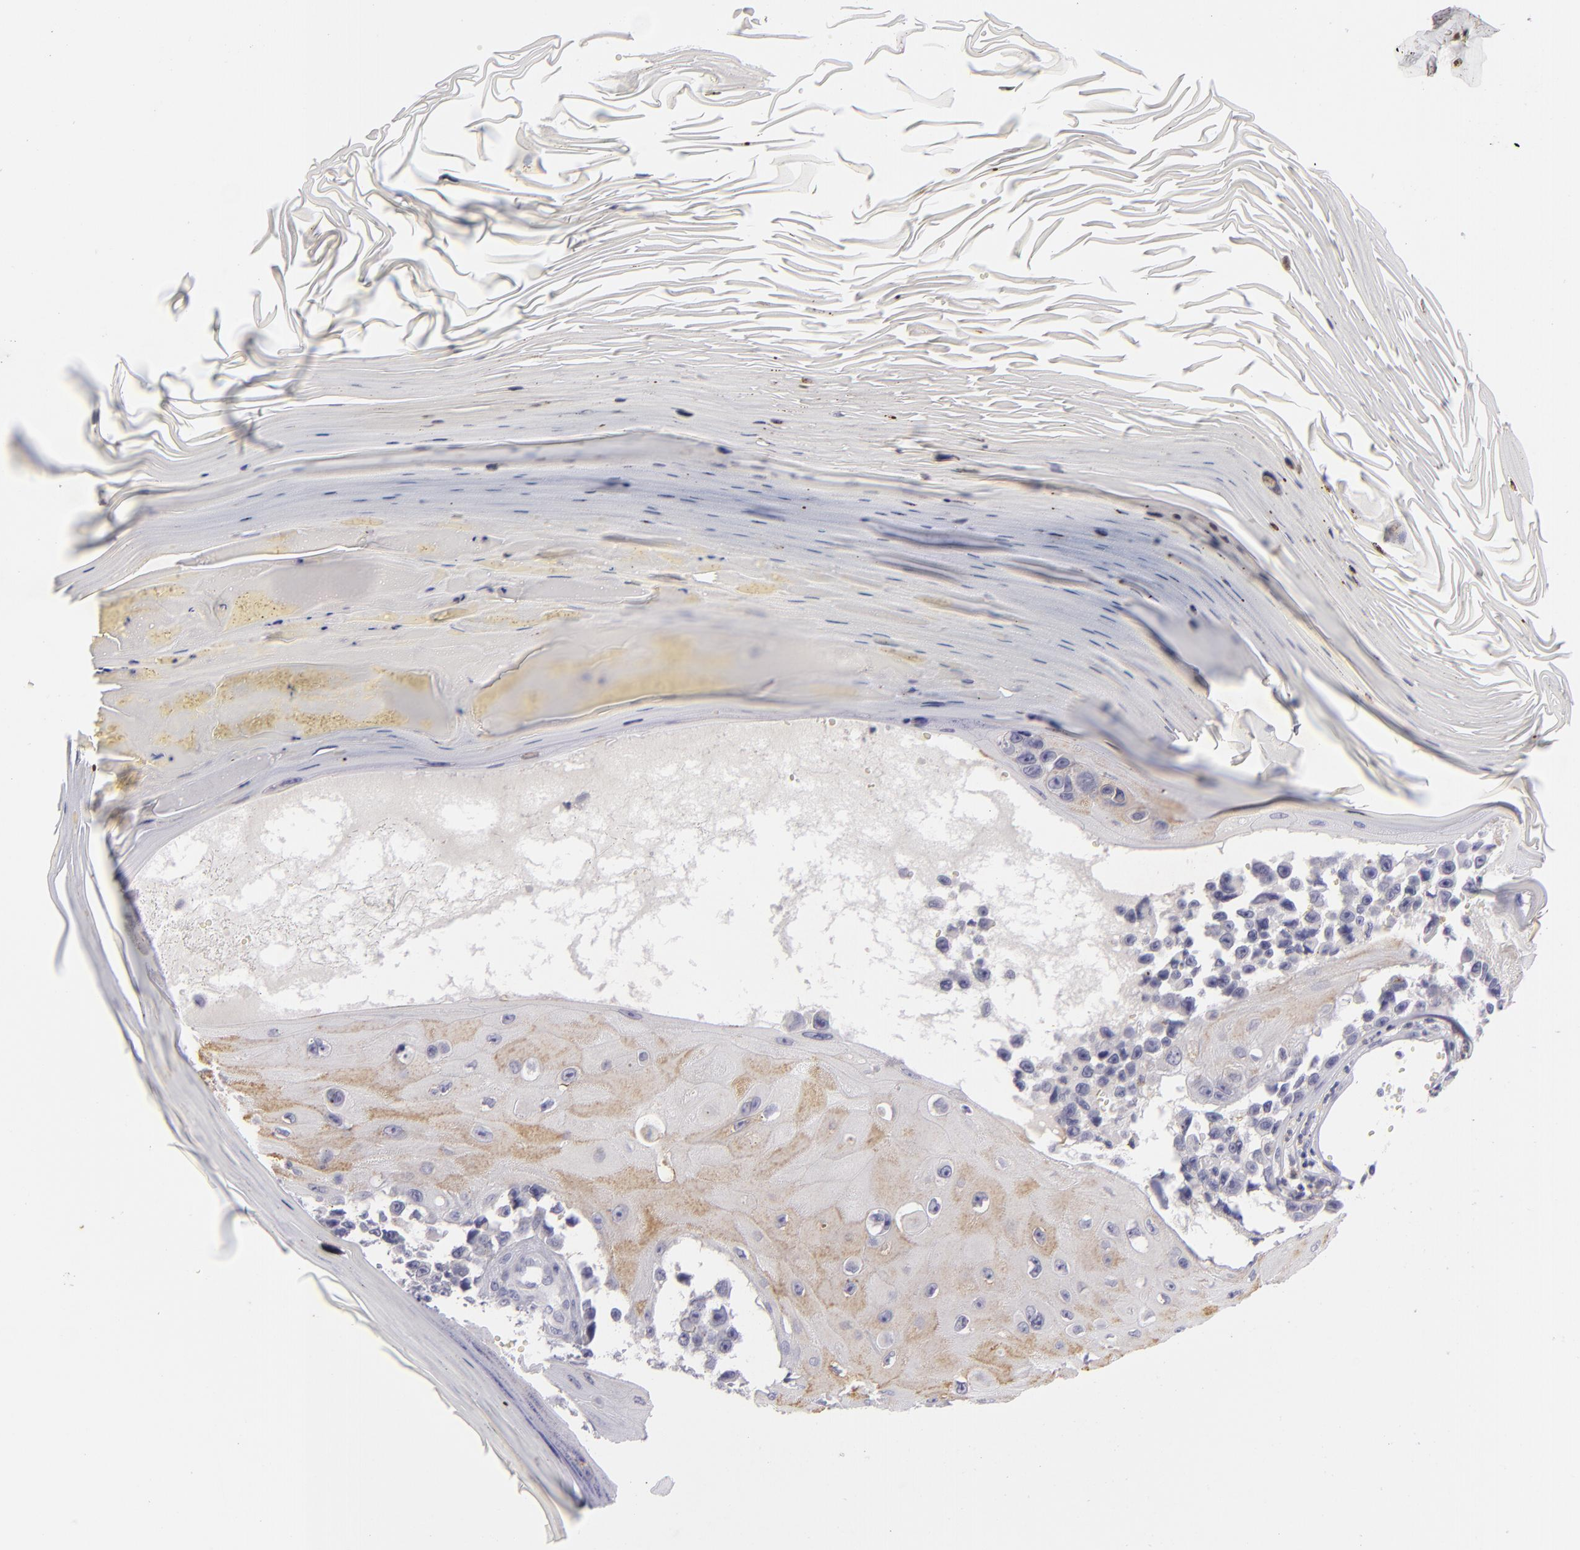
{"staining": {"intensity": "negative", "quantity": "none", "location": "none"}, "tissue": "melanoma", "cell_type": "Tumor cells", "image_type": "cancer", "snomed": [{"axis": "morphology", "description": "Malignant melanoma, NOS"}, {"axis": "topography", "description": "Skin"}], "caption": "IHC of human melanoma exhibits no expression in tumor cells.", "gene": "TNNC1", "patient": {"sex": "female", "age": 82}}